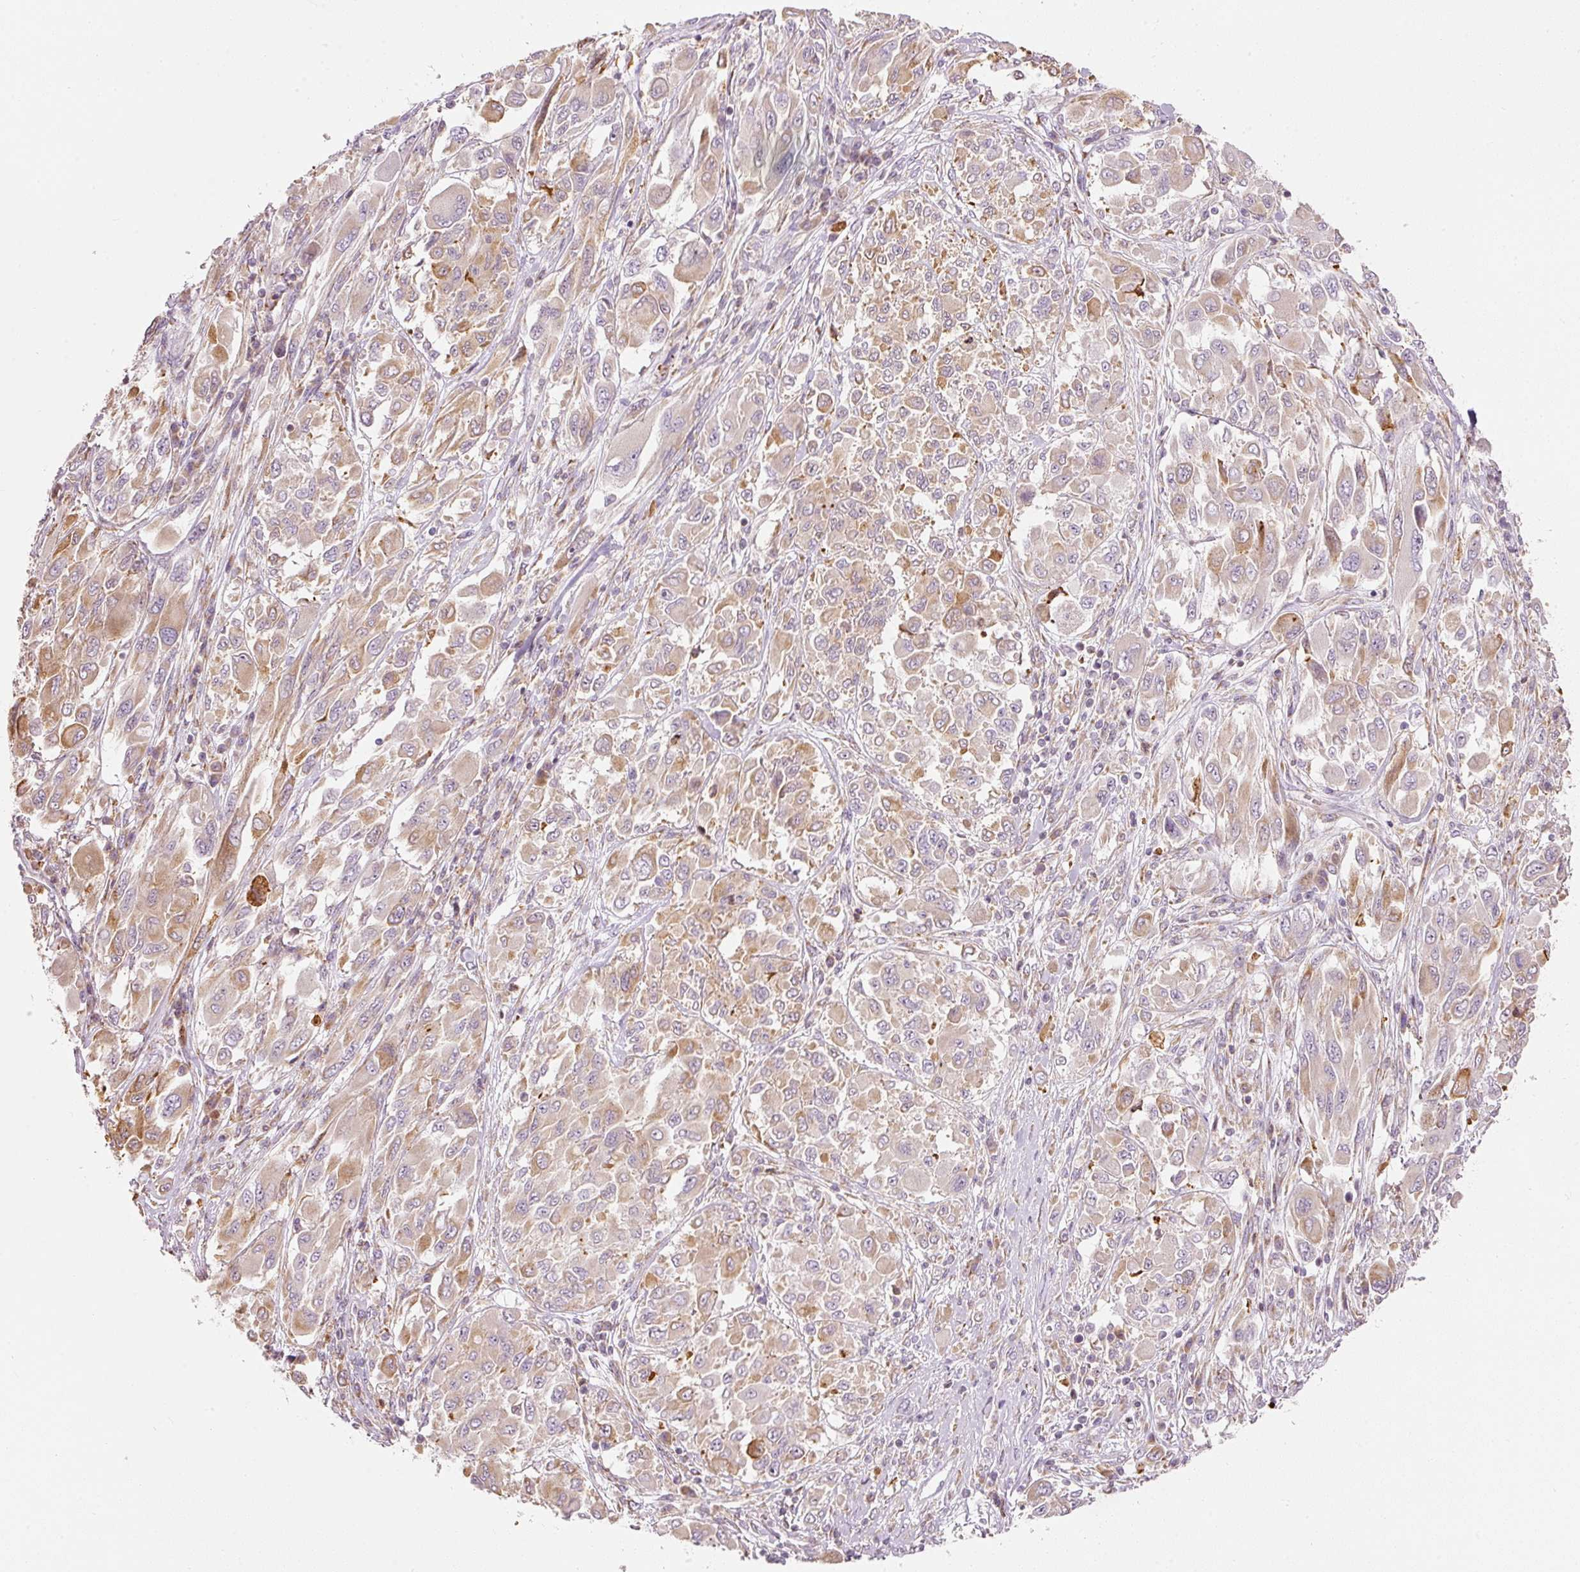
{"staining": {"intensity": "weak", "quantity": "25%-75%", "location": "cytoplasmic/membranous"}, "tissue": "melanoma", "cell_type": "Tumor cells", "image_type": "cancer", "snomed": [{"axis": "morphology", "description": "Malignant melanoma, NOS"}, {"axis": "topography", "description": "Skin"}], "caption": "Melanoma stained for a protein exhibits weak cytoplasmic/membranous positivity in tumor cells. The staining was performed using DAB to visualize the protein expression in brown, while the nuclei were stained in blue with hematoxylin (Magnification: 20x).", "gene": "SNAPC5", "patient": {"sex": "female", "age": 91}}